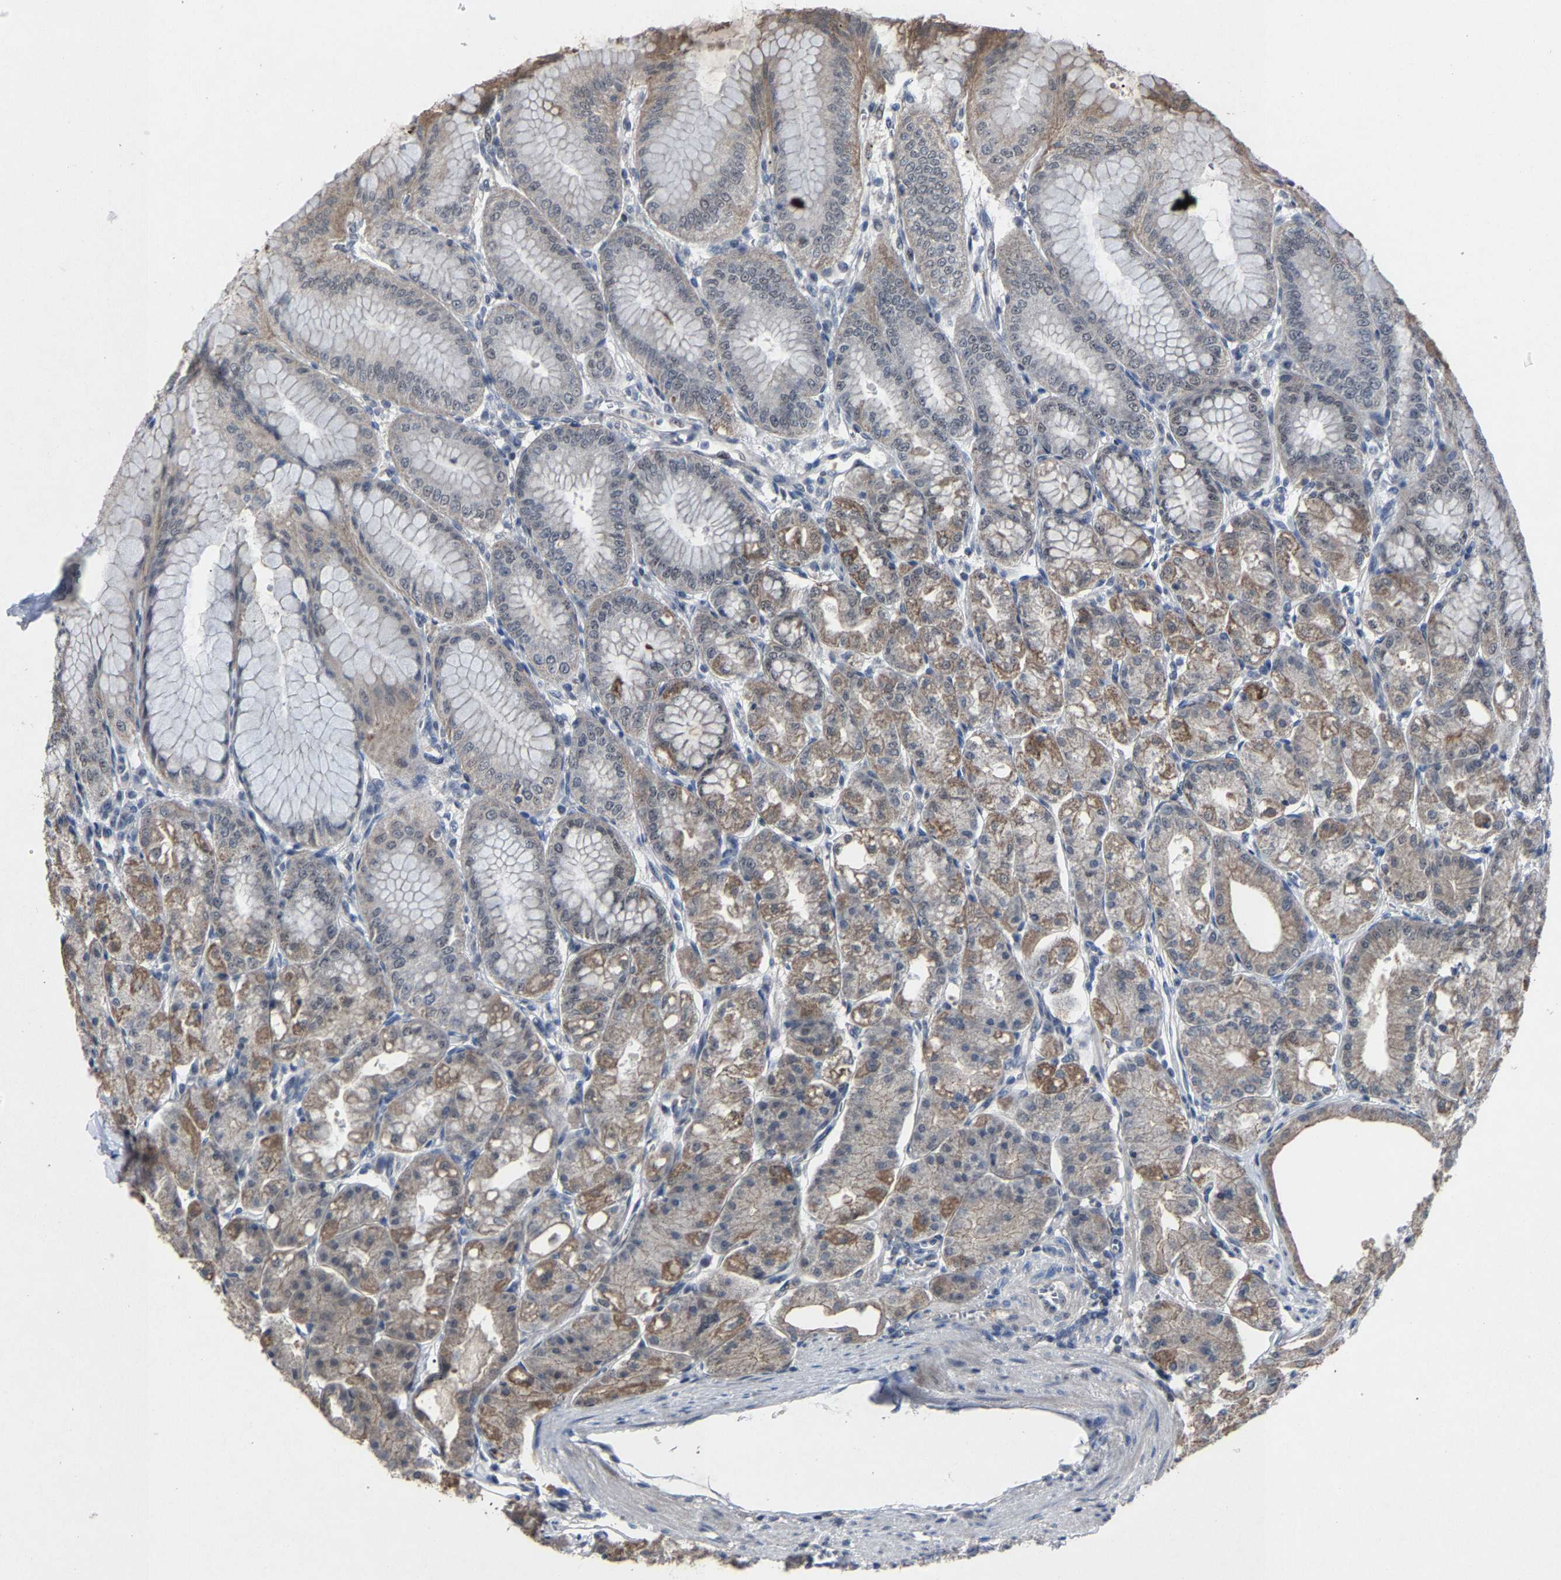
{"staining": {"intensity": "moderate", "quantity": ">75%", "location": "cytoplasmic/membranous,nuclear"}, "tissue": "stomach", "cell_type": "Glandular cells", "image_type": "normal", "snomed": [{"axis": "morphology", "description": "Normal tissue, NOS"}, {"axis": "topography", "description": "Stomach, lower"}], "caption": "IHC staining of unremarkable stomach, which shows medium levels of moderate cytoplasmic/membranous,nuclear positivity in approximately >75% of glandular cells indicating moderate cytoplasmic/membranous,nuclear protein staining. The staining was performed using DAB (brown) for protein detection and nuclei were counterstained in hematoxylin (blue).", "gene": "LSM8", "patient": {"sex": "male", "age": 71}}